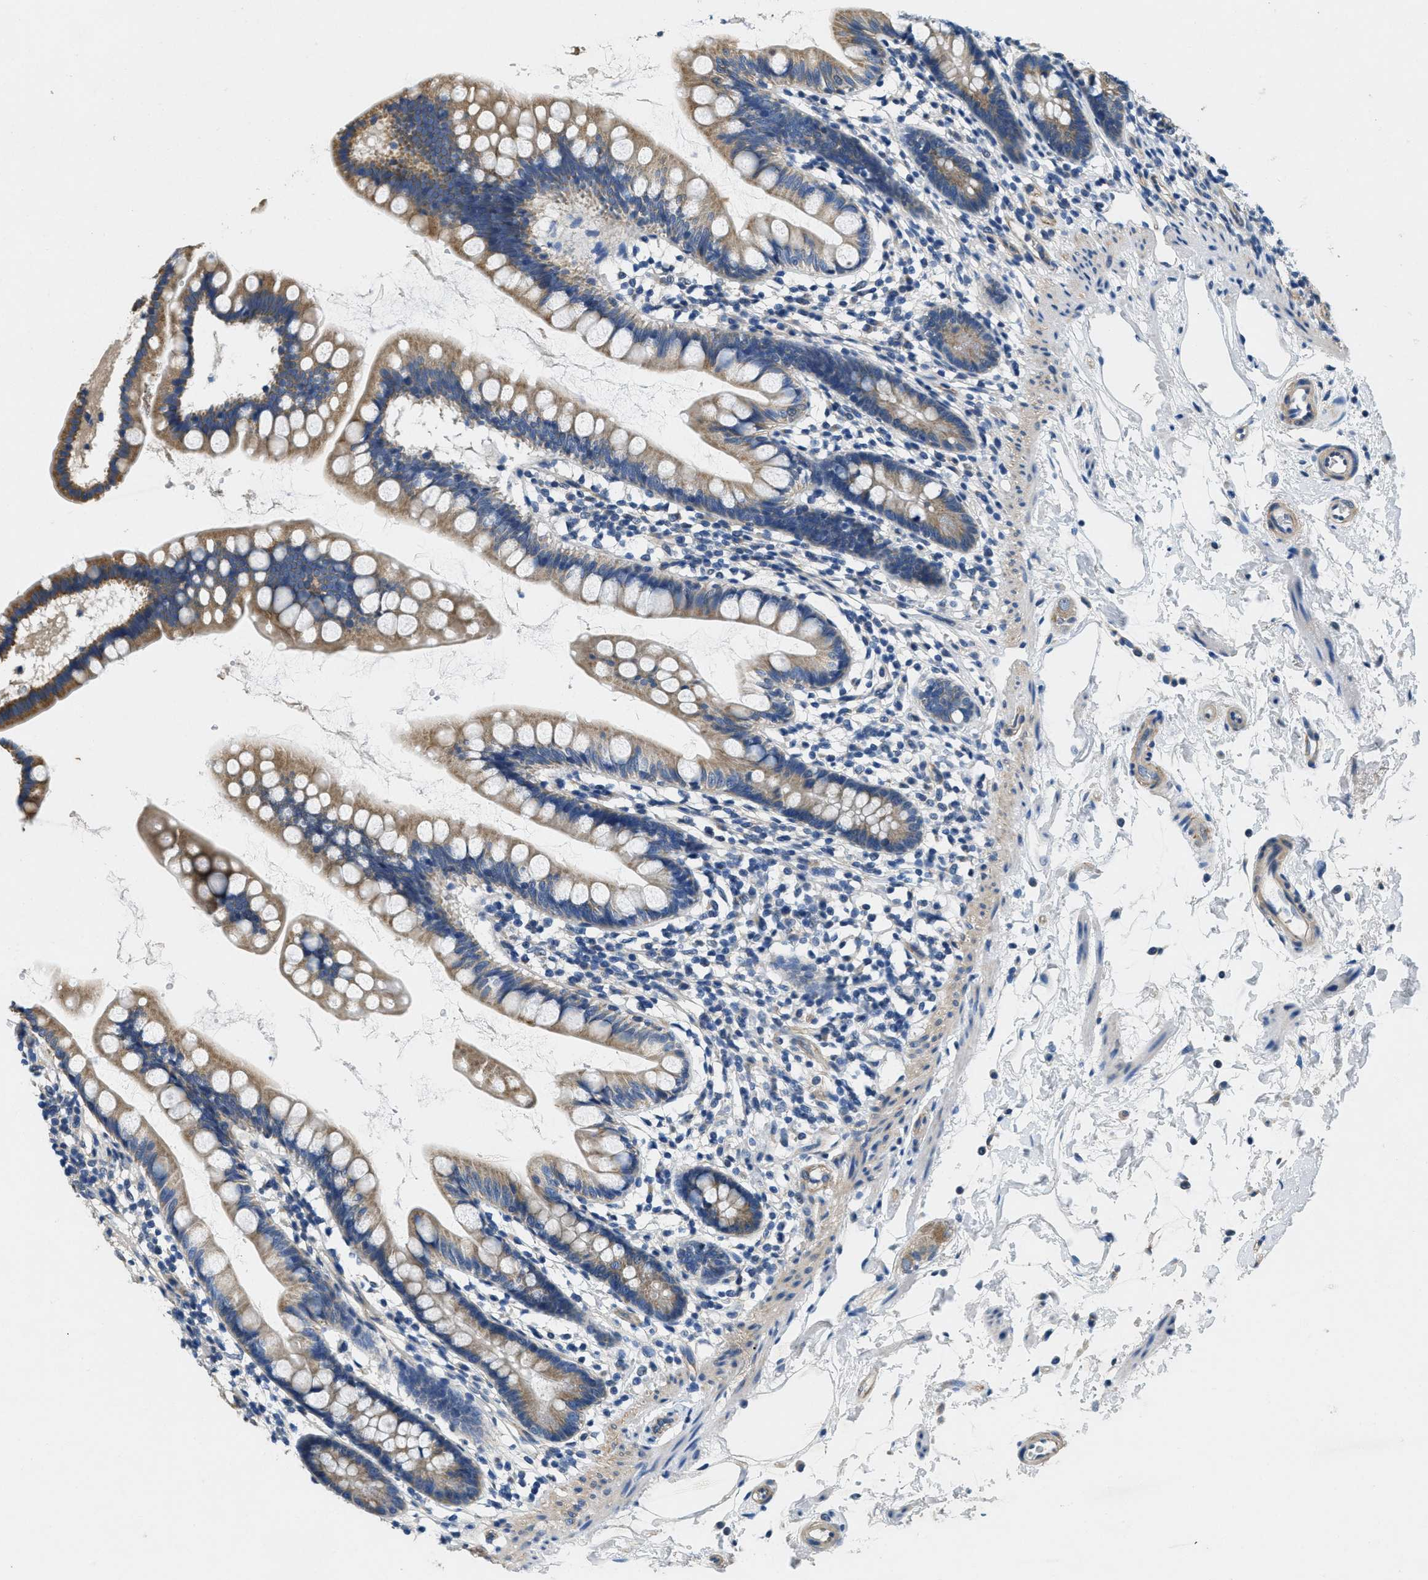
{"staining": {"intensity": "moderate", "quantity": ">75%", "location": "cytoplasmic/membranous"}, "tissue": "small intestine", "cell_type": "Glandular cells", "image_type": "normal", "snomed": [{"axis": "morphology", "description": "Normal tissue, NOS"}, {"axis": "topography", "description": "Small intestine"}], "caption": "Glandular cells reveal medium levels of moderate cytoplasmic/membranous expression in approximately >75% of cells in unremarkable small intestine.", "gene": "TOMM70", "patient": {"sex": "female", "age": 84}}